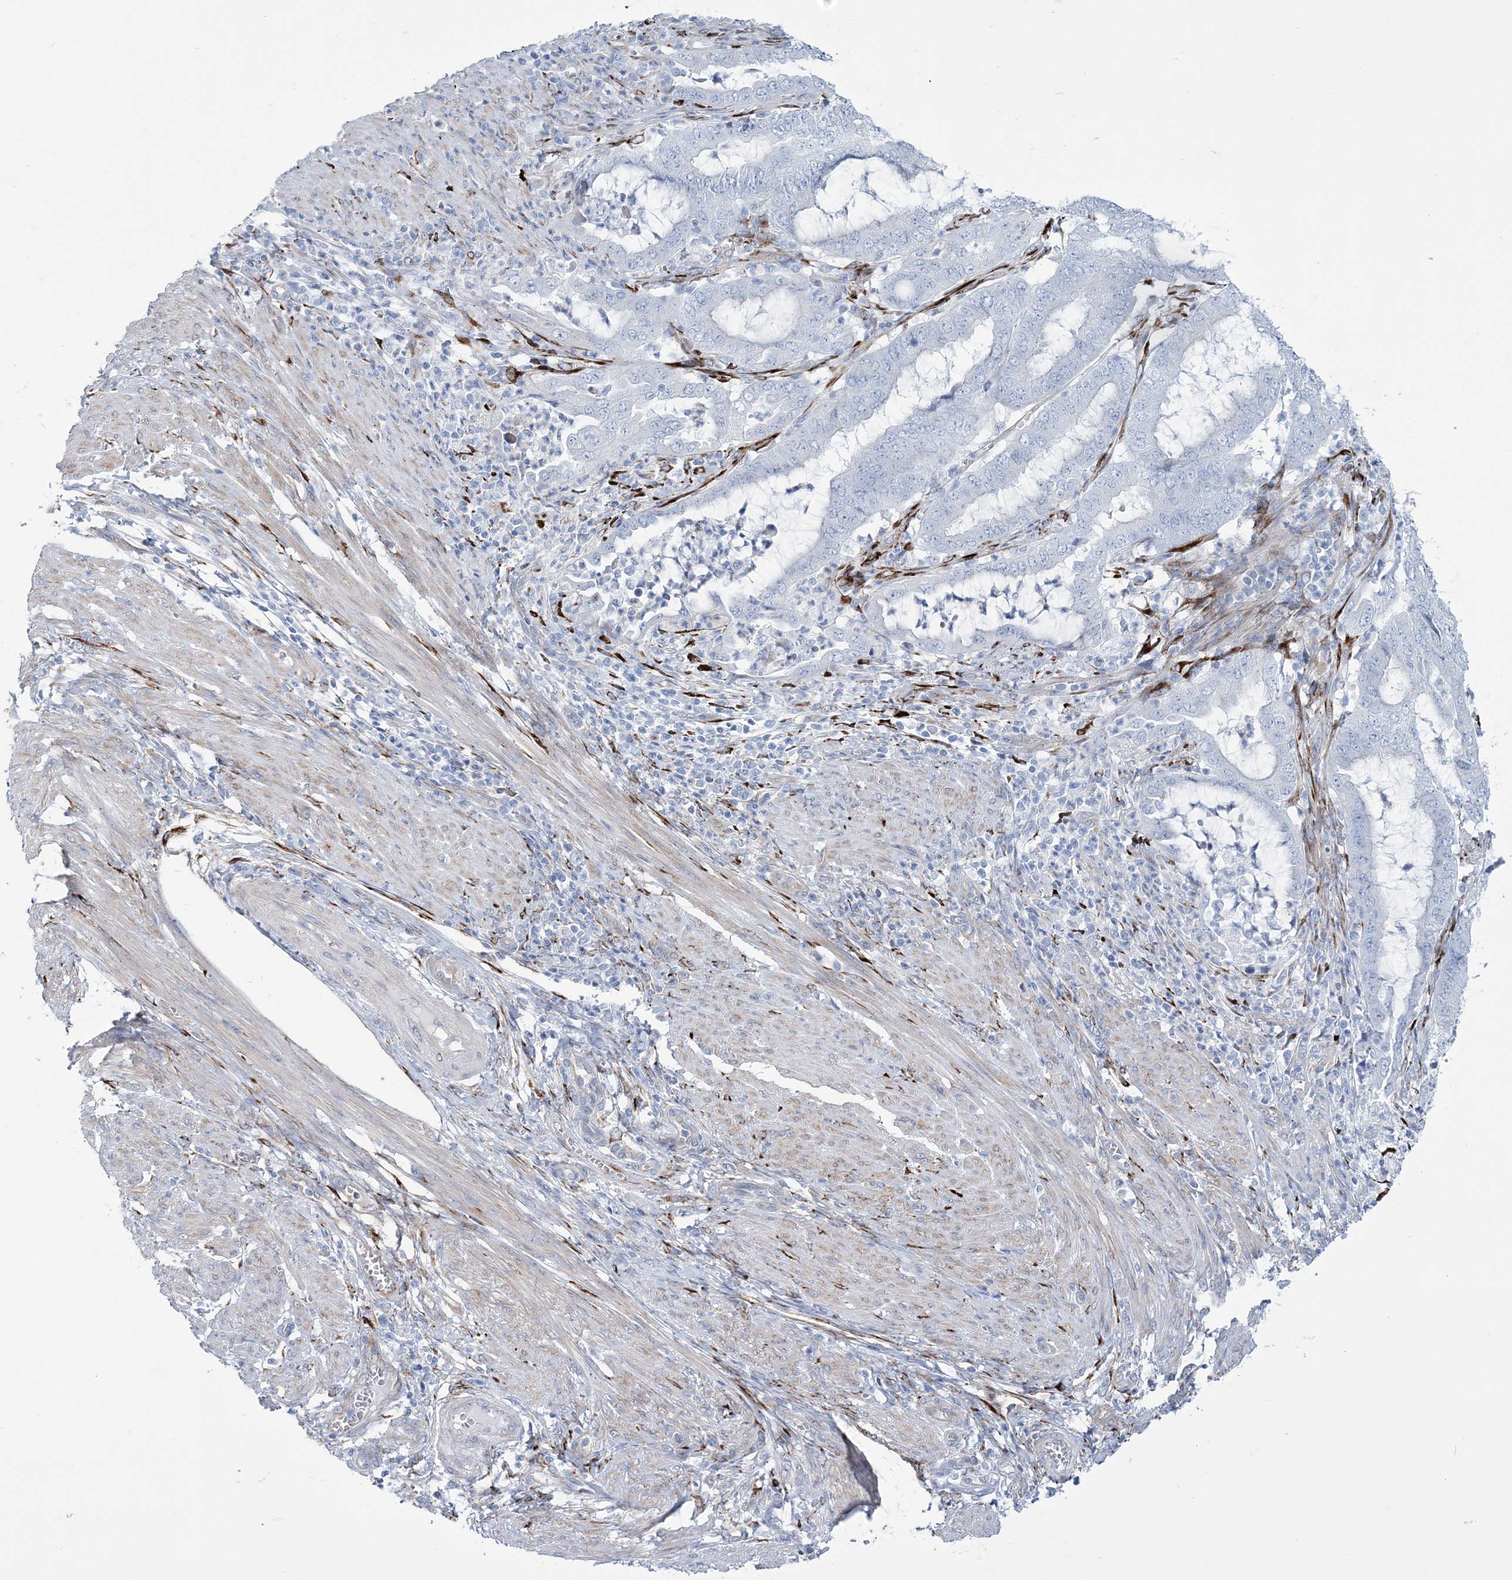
{"staining": {"intensity": "negative", "quantity": "none", "location": "none"}, "tissue": "endometrial cancer", "cell_type": "Tumor cells", "image_type": "cancer", "snomed": [{"axis": "morphology", "description": "Adenocarcinoma, NOS"}, {"axis": "topography", "description": "Endometrium"}], "caption": "Immunohistochemistry (IHC) micrograph of human endometrial adenocarcinoma stained for a protein (brown), which displays no staining in tumor cells.", "gene": "RAB11FIP5", "patient": {"sex": "female", "age": 51}}